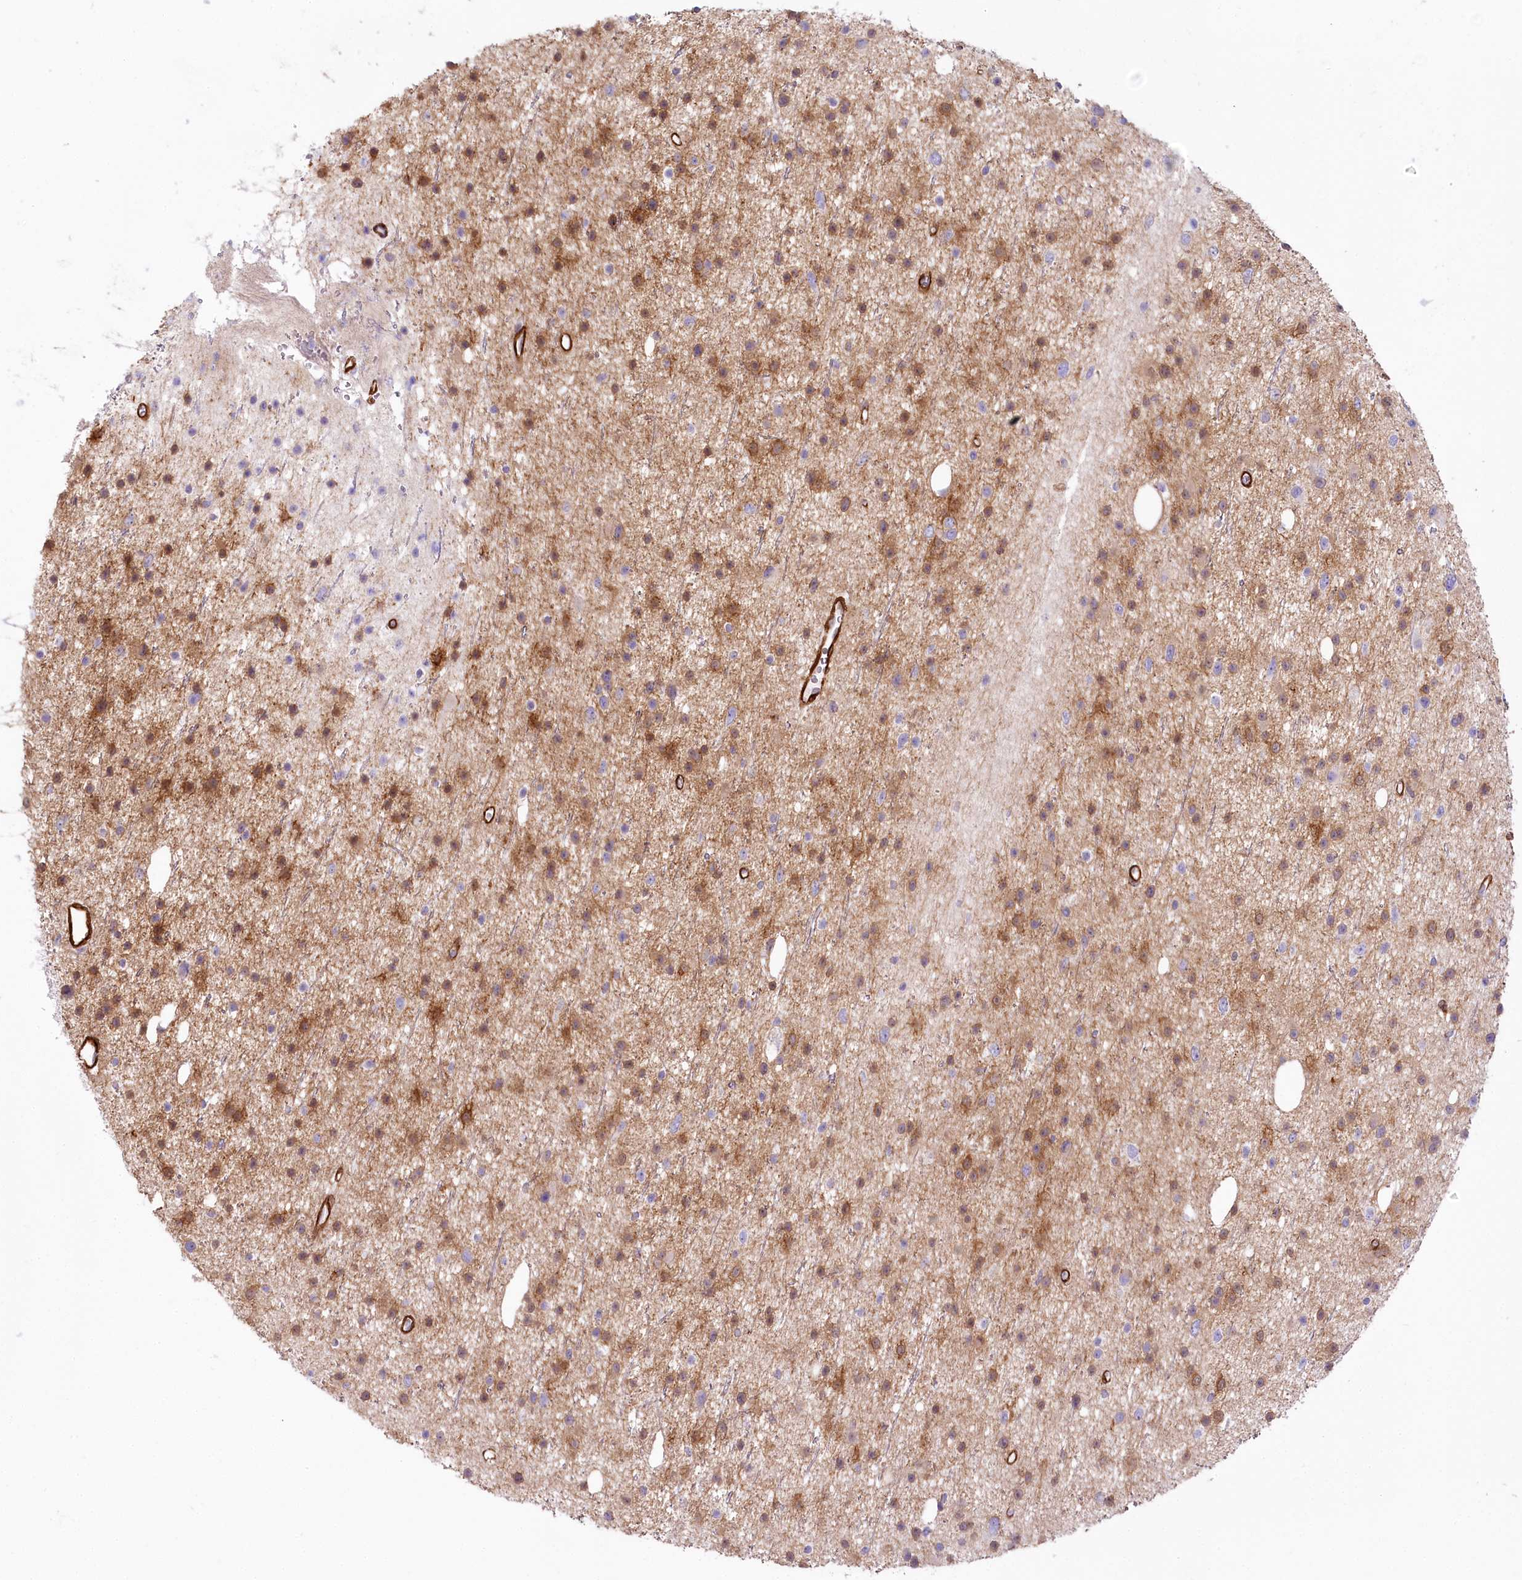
{"staining": {"intensity": "moderate", "quantity": "25%-75%", "location": "cytoplasmic/membranous"}, "tissue": "glioma", "cell_type": "Tumor cells", "image_type": "cancer", "snomed": [{"axis": "morphology", "description": "Glioma, malignant, Low grade"}, {"axis": "topography", "description": "Cerebral cortex"}], "caption": "Moderate cytoplasmic/membranous protein expression is seen in about 25%-75% of tumor cells in low-grade glioma (malignant). The staining is performed using DAB brown chromogen to label protein expression. The nuclei are counter-stained blue using hematoxylin.", "gene": "SYNPO2", "patient": {"sex": "female", "age": 39}}